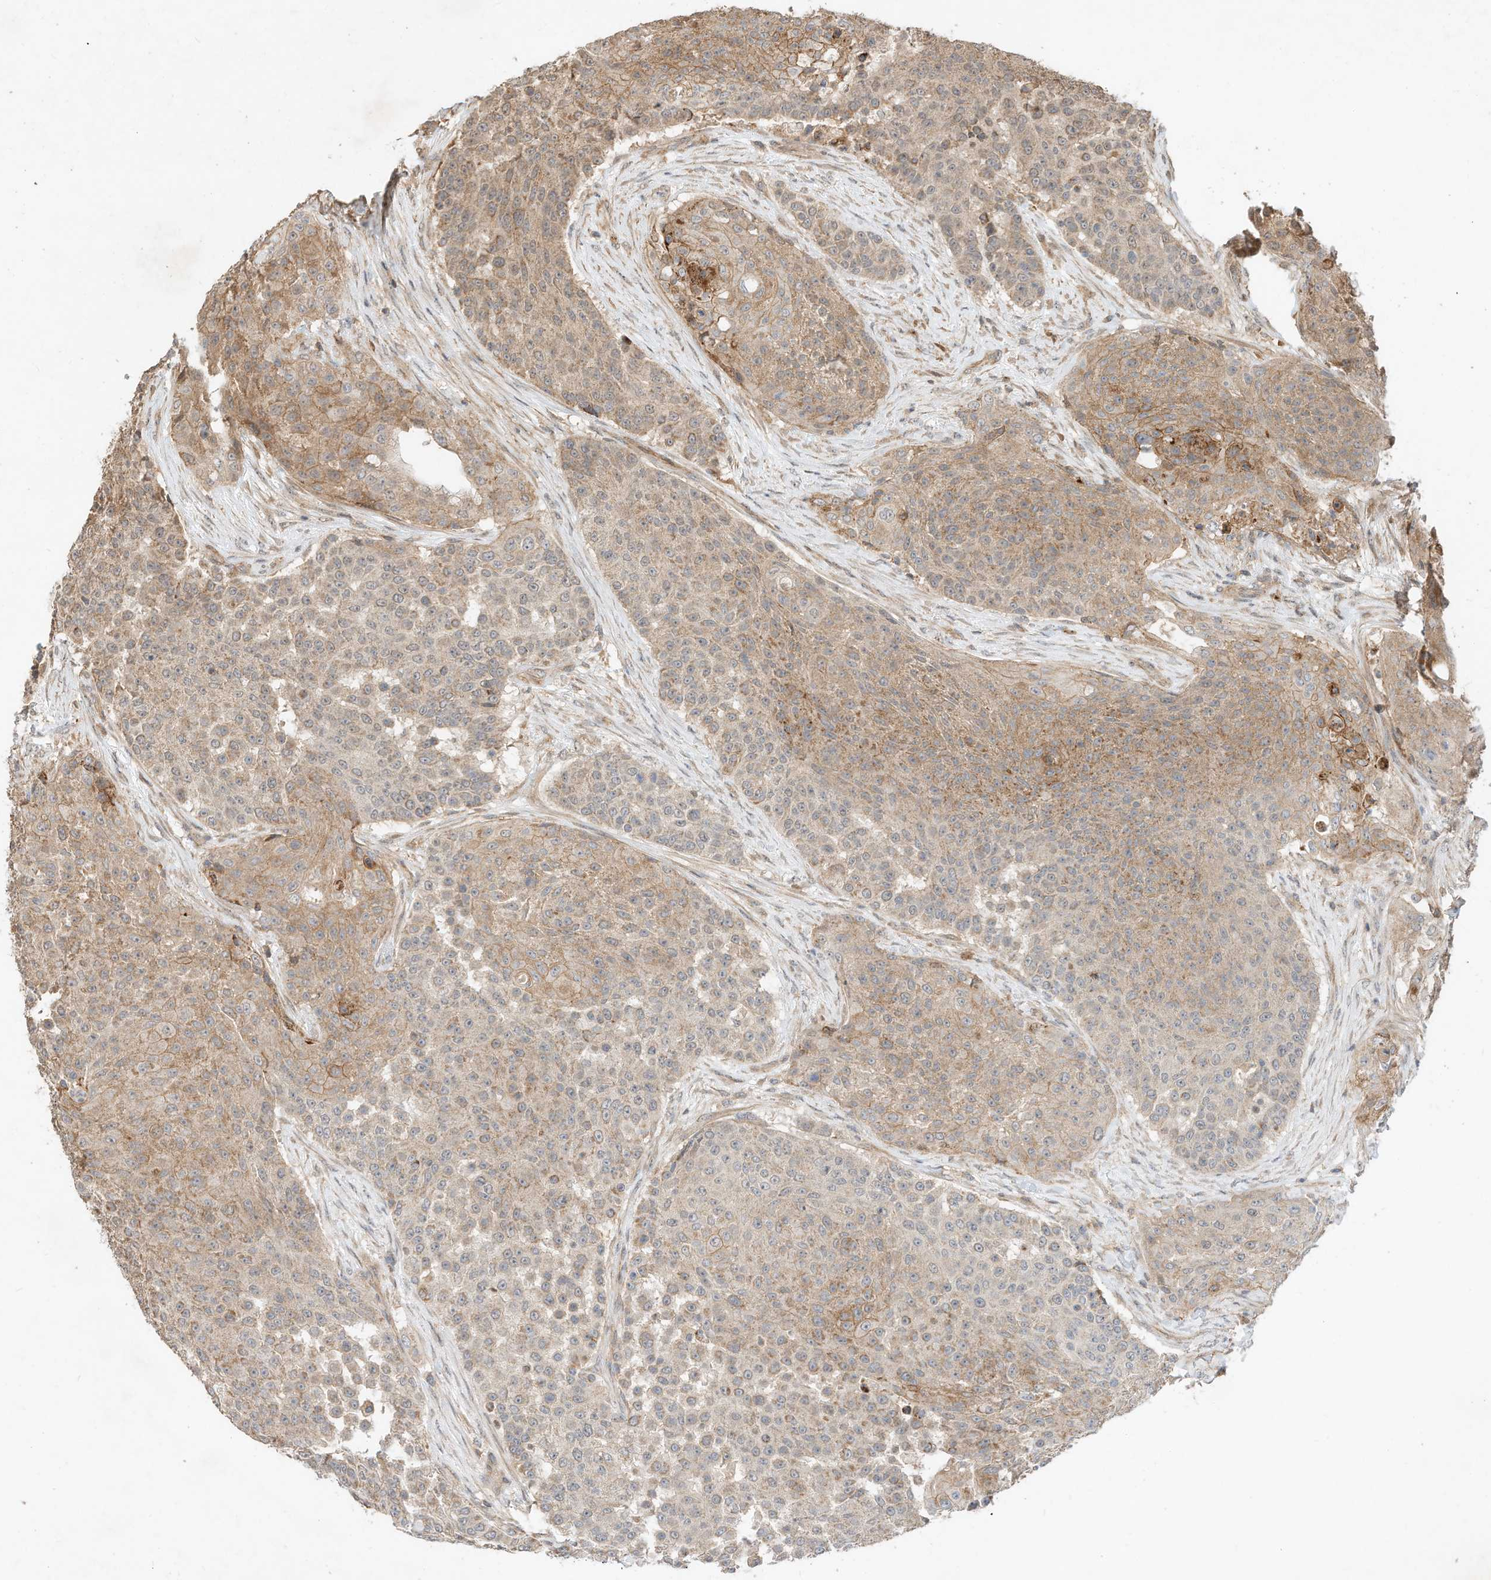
{"staining": {"intensity": "moderate", "quantity": ">75%", "location": "cytoplasmic/membranous"}, "tissue": "urothelial cancer", "cell_type": "Tumor cells", "image_type": "cancer", "snomed": [{"axis": "morphology", "description": "Urothelial carcinoma, High grade"}, {"axis": "topography", "description": "Urinary bladder"}], "caption": "Immunohistochemistry (IHC) (DAB) staining of human urothelial carcinoma (high-grade) reveals moderate cytoplasmic/membranous protein expression in approximately >75% of tumor cells. (Stains: DAB in brown, nuclei in blue, Microscopy: brightfield microscopy at high magnification).", "gene": "CPAMD8", "patient": {"sex": "female", "age": 63}}